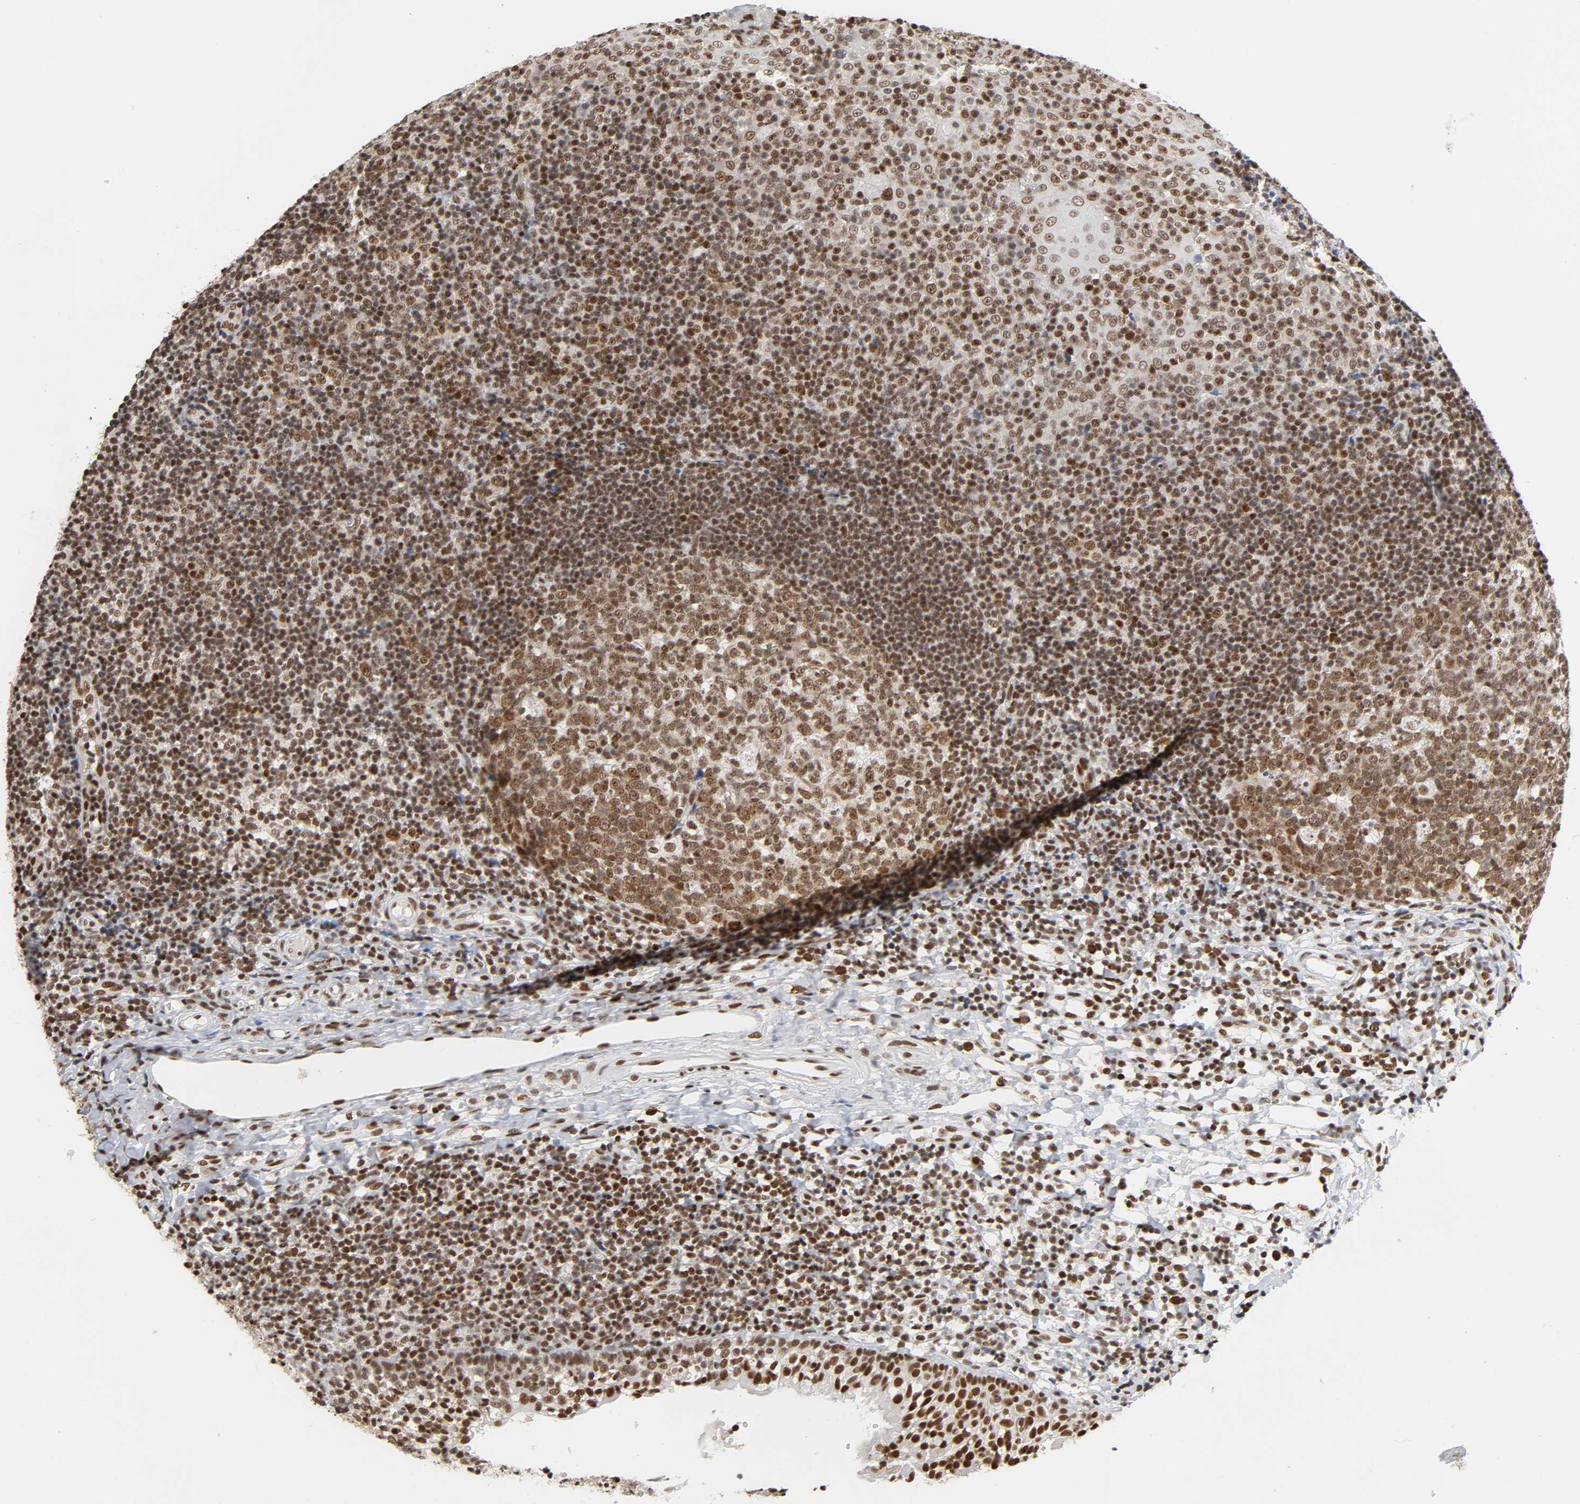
{"staining": {"intensity": "strong", "quantity": ">75%", "location": "nuclear"}, "tissue": "tonsil", "cell_type": "Germinal center cells", "image_type": "normal", "snomed": [{"axis": "morphology", "description": "Normal tissue, NOS"}, {"axis": "topography", "description": "Tonsil"}], "caption": "Immunohistochemistry histopathology image of unremarkable tonsil: human tonsil stained using immunohistochemistry exhibits high levels of strong protein expression localized specifically in the nuclear of germinal center cells, appearing as a nuclear brown color.", "gene": "SUMO1", "patient": {"sex": "female", "age": 40}}